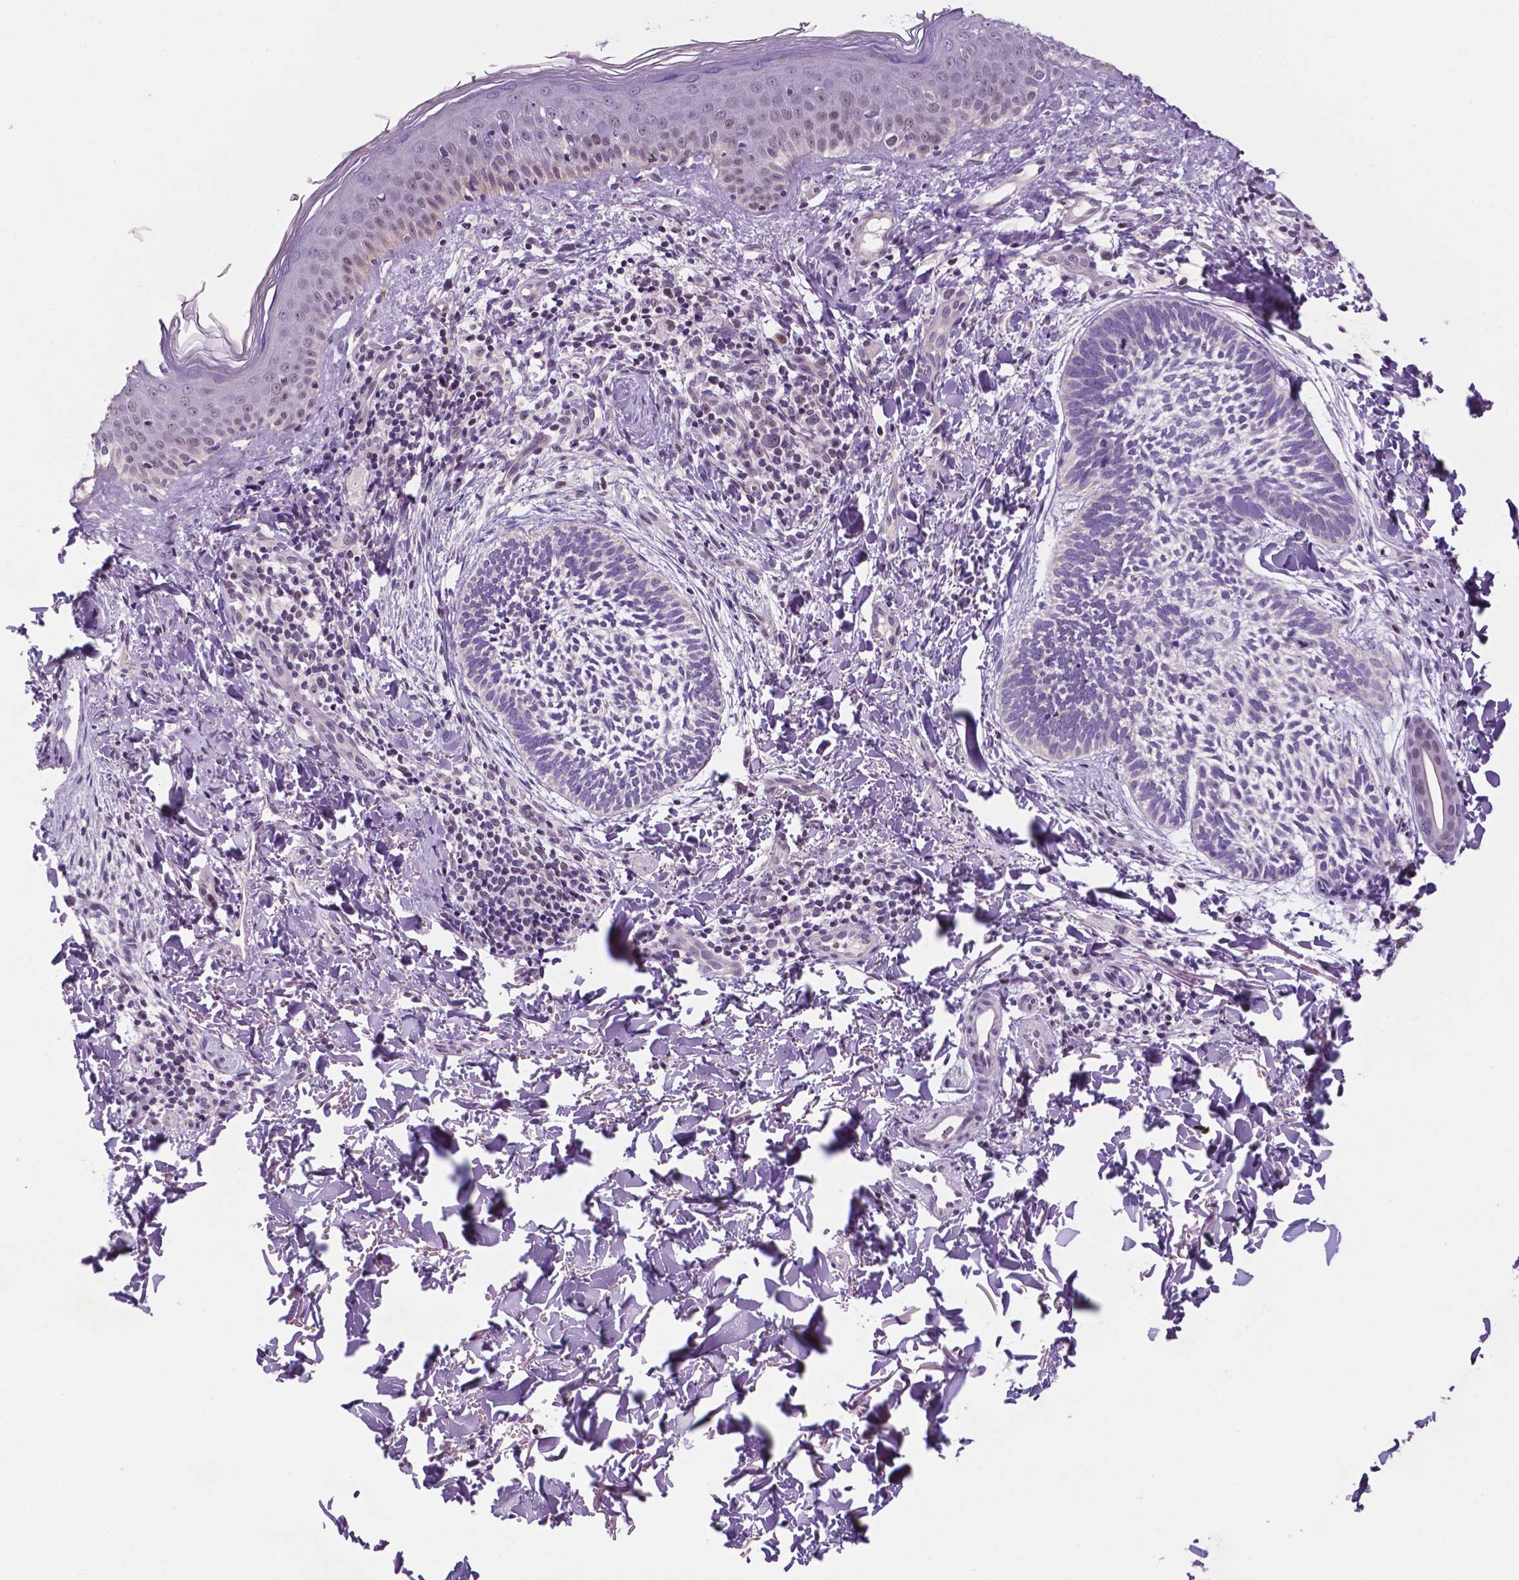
{"staining": {"intensity": "negative", "quantity": "none", "location": "none"}, "tissue": "skin cancer", "cell_type": "Tumor cells", "image_type": "cancer", "snomed": [{"axis": "morphology", "description": "Normal tissue, NOS"}, {"axis": "morphology", "description": "Basal cell carcinoma"}, {"axis": "topography", "description": "Skin"}], "caption": "There is no significant expression in tumor cells of skin cancer (basal cell carcinoma).", "gene": "FAM50B", "patient": {"sex": "male", "age": 46}}